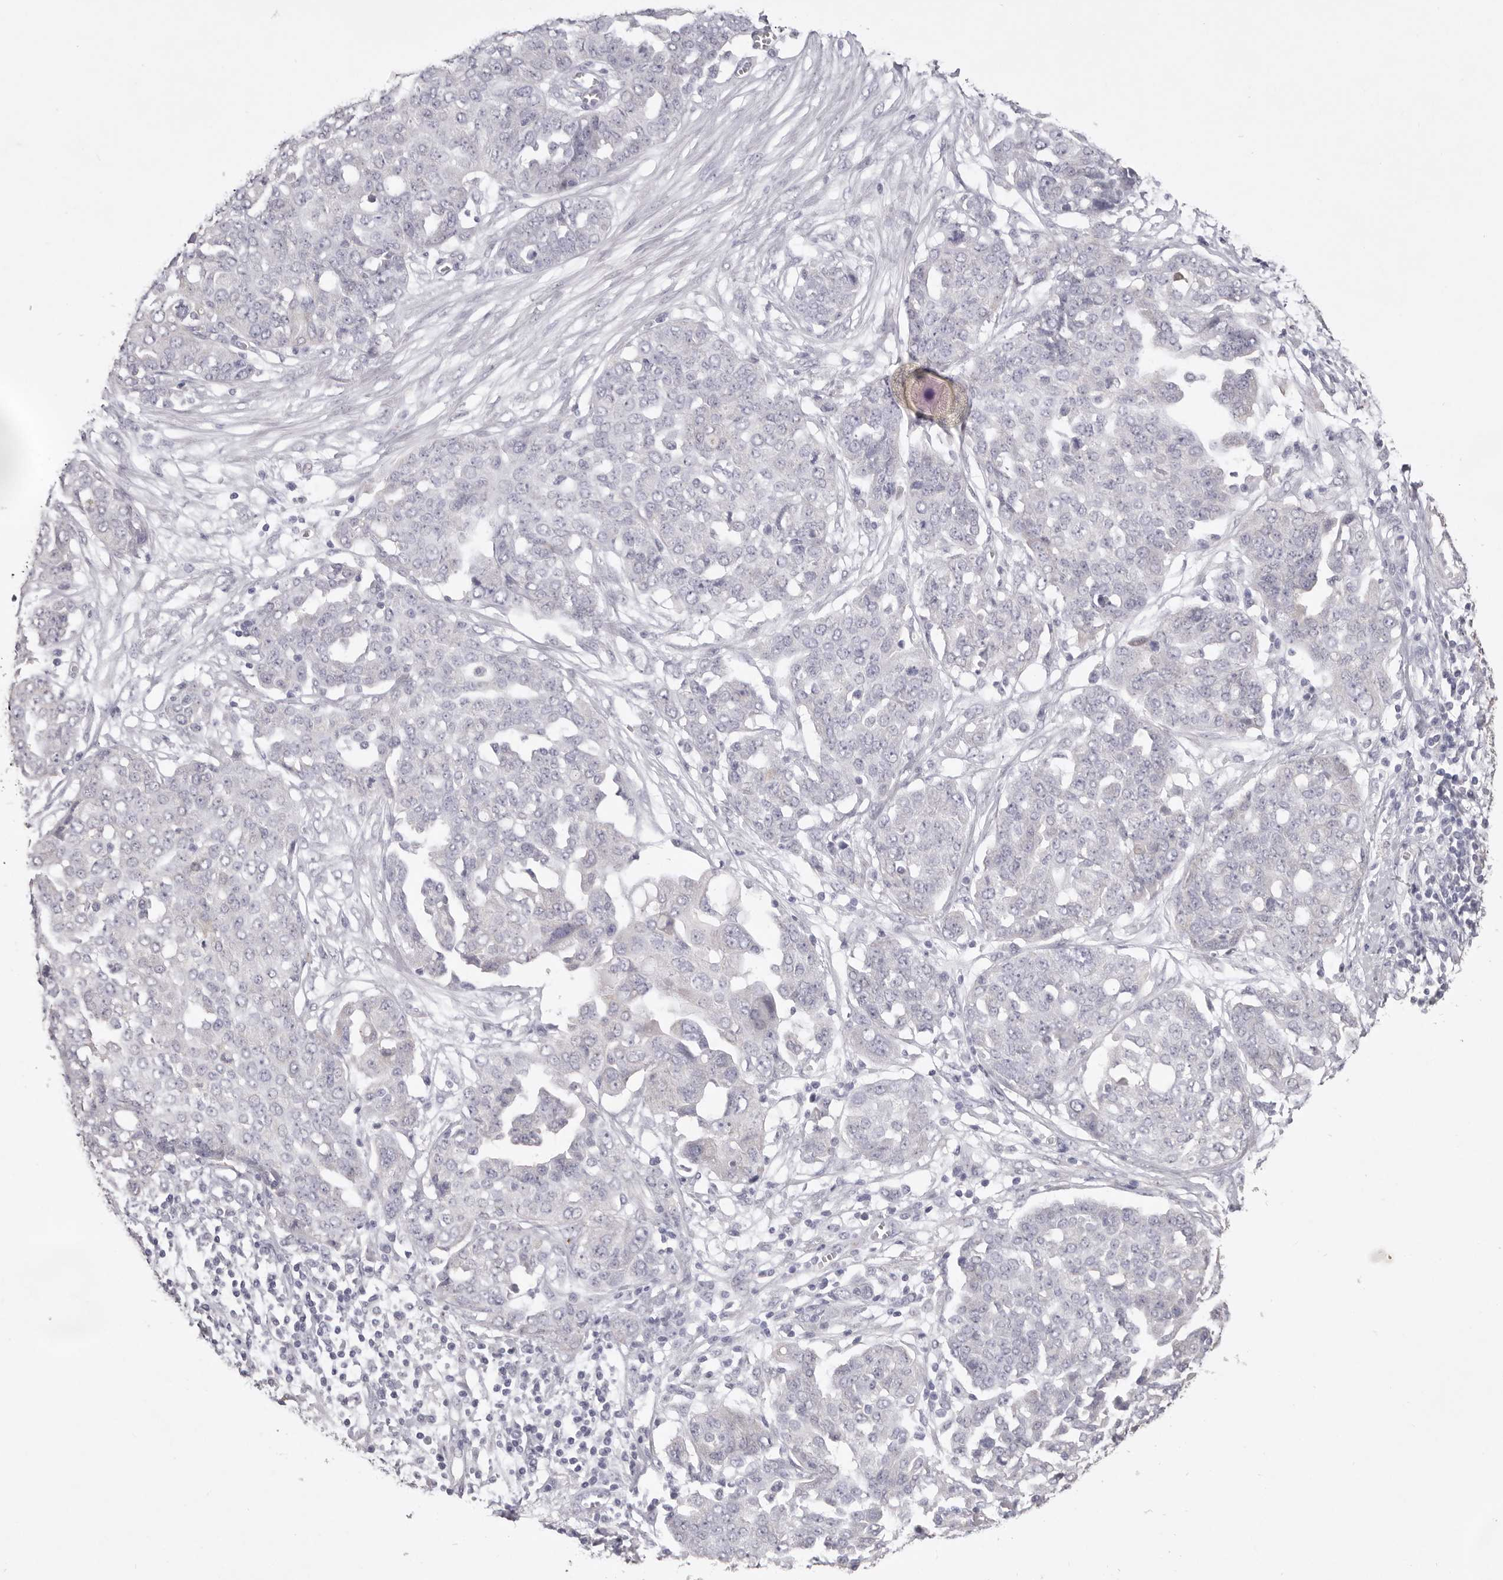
{"staining": {"intensity": "negative", "quantity": "none", "location": "none"}, "tissue": "ovarian cancer", "cell_type": "Tumor cells", "image_type": "cancer", "snomed": [{"axis": "morphology", "description": "Cystadenocarcinoma, serous, NOS"}, {"axis": "topography", "description": "Soft tissue"}, {"axis": "topography", "description": "Ovary"}], "caption": "This is a image of immunohistochemistry (IHC) staining of ovarian cancer (serous cystadenocarcinoma), which shows no positivity in tumor cells.", "gene": "ZYG11B", "patient": {"sex": "female", "age": 57}}